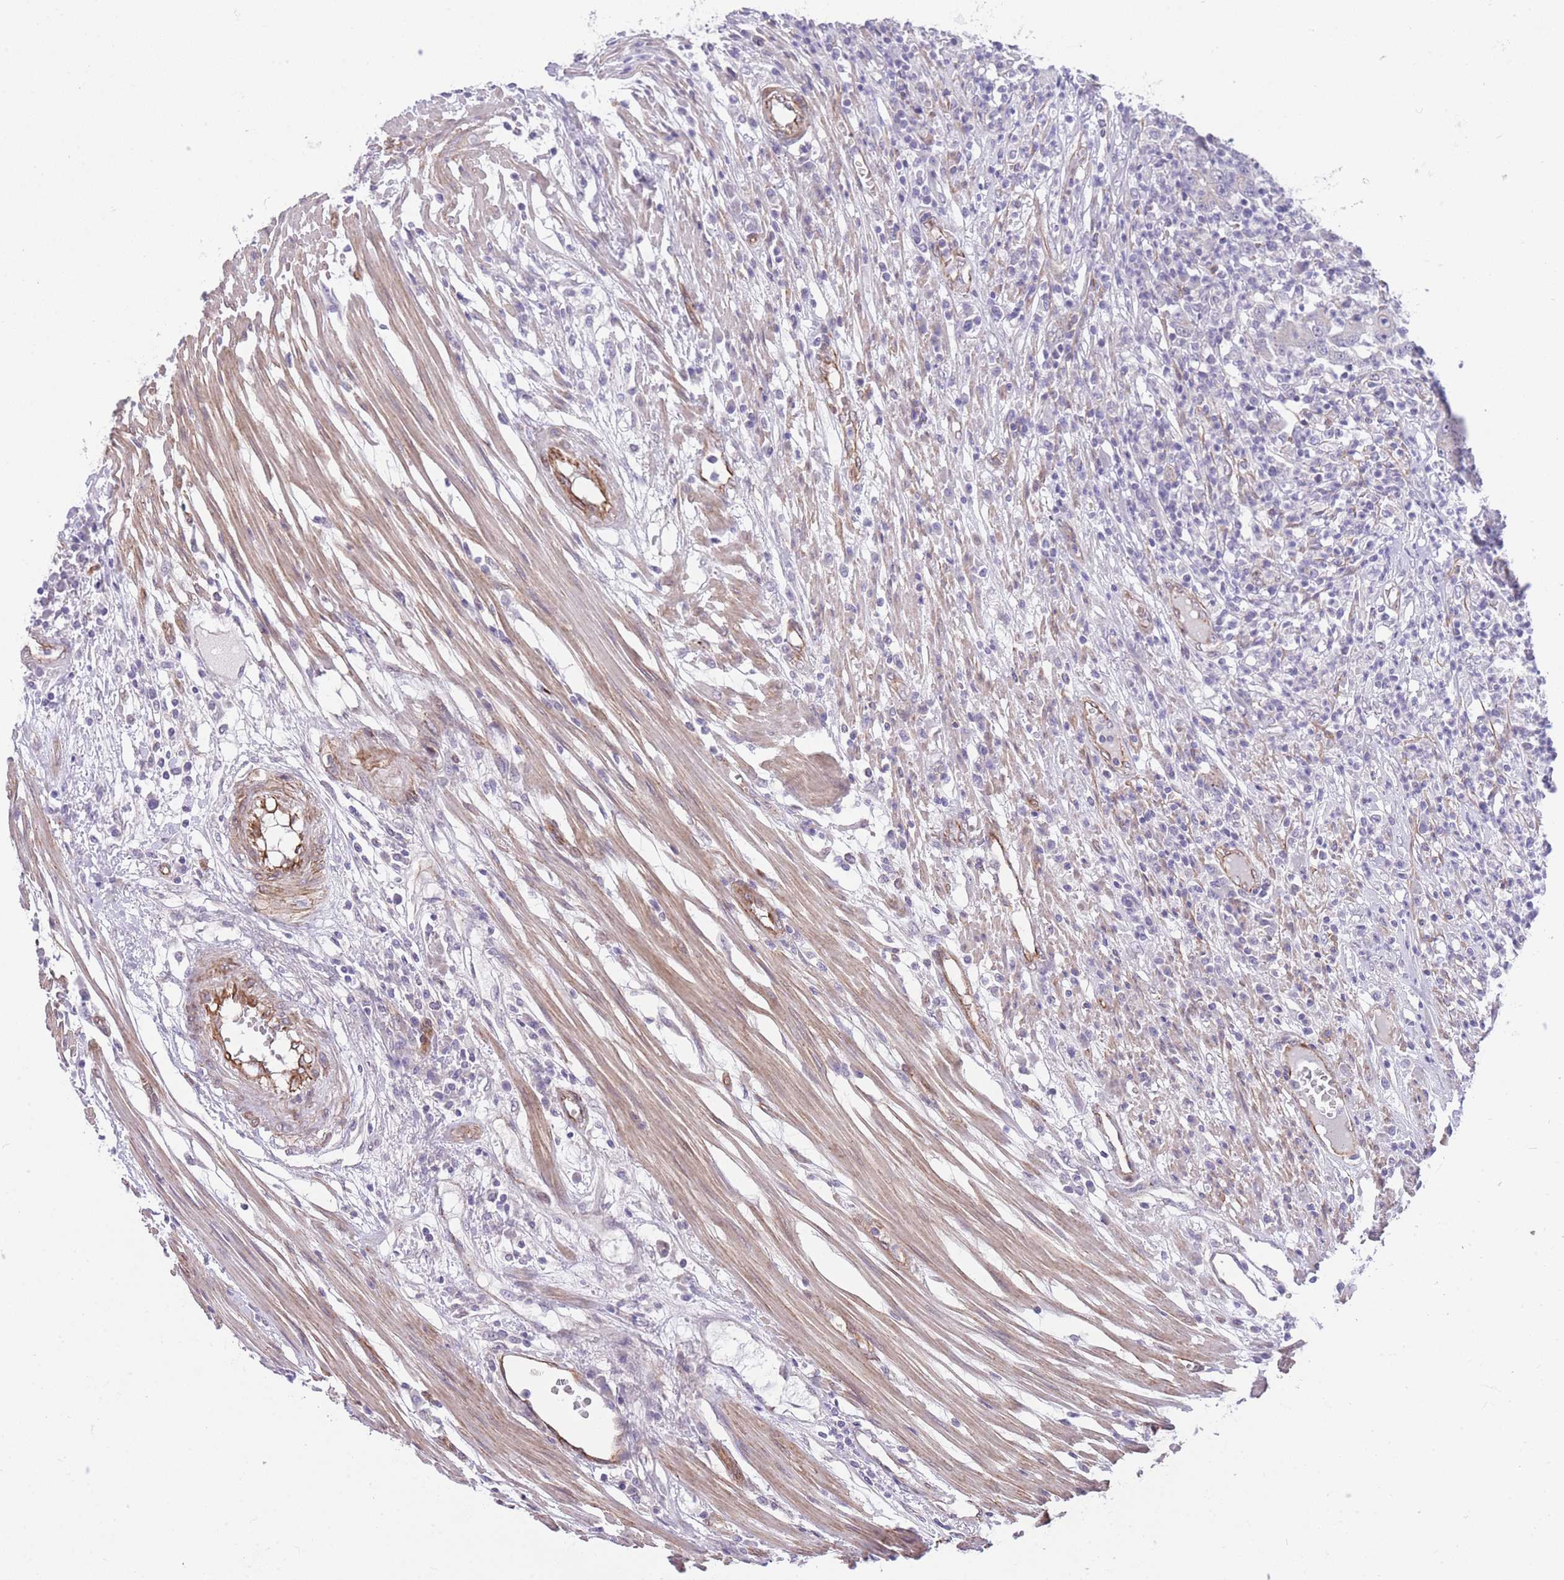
{"staining": {"intensity": "negative", "quantity": "none", "location": "none"}, "tissue": "colorectal cancer", "cell_type": "Tumor cells", "image_type": "cancer", "snomed": [{"axis": "morphology", "description": "Adenocarcinoma, NOS"}, {"axis": "topography", "description": "Colon"}], "caption": "DAB immunohistochemical staining of colorectal cancer demonstrates no significant positivity in tumor cells. (Immunohistochemistry (ihc), brightfield microscopy, high magnification).", "gene": "QTRT1", "patient": {"sex": "male", "age": 83}}